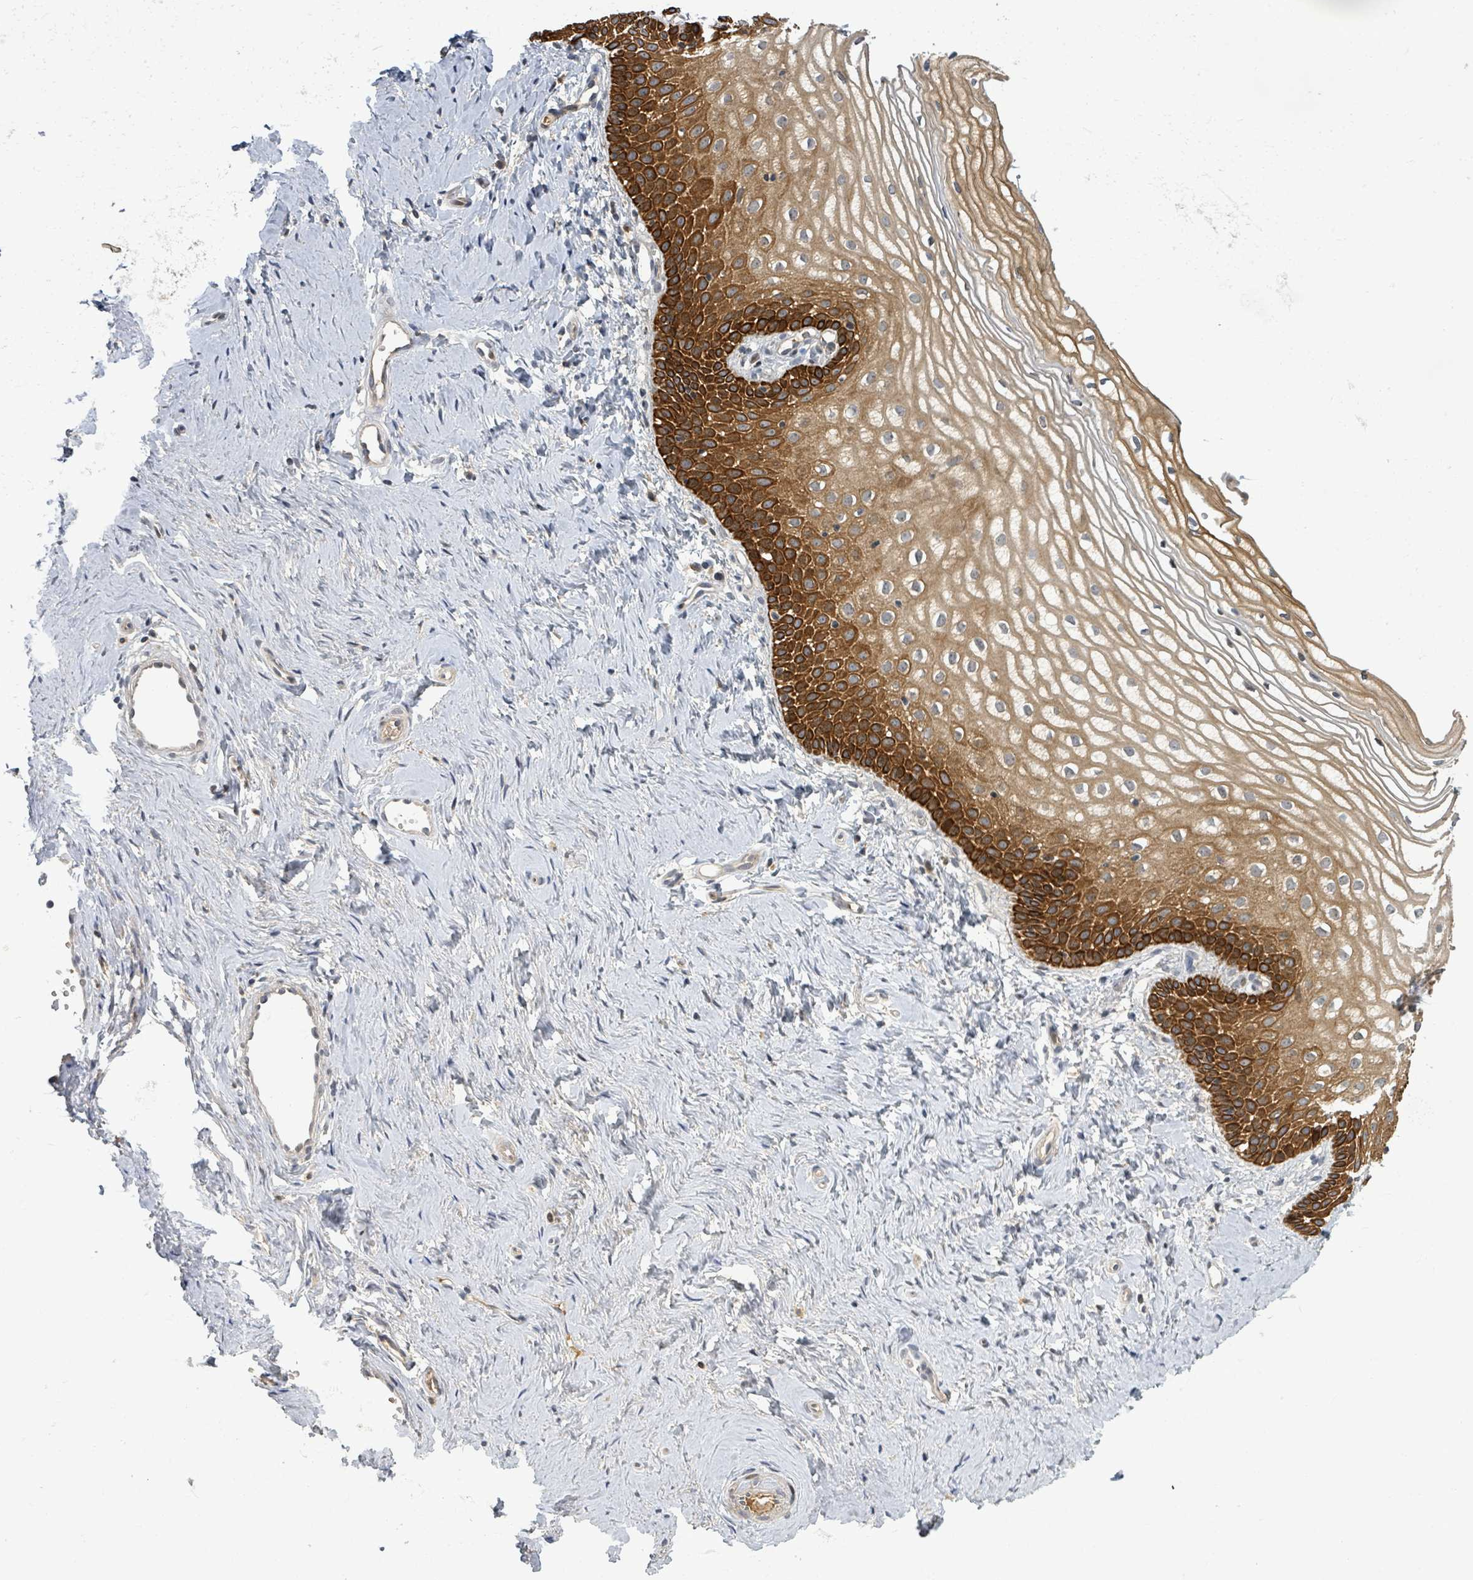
{"staining": {"intensity": "strong", "quantity": ">75%", "location": "cytoplasmic/membranous"}, "tissue": "vagina", "cell_type": "Squamous epithelial cells", "image_type": "normal", "snomed": [{"axis": "morphology", "description": "Normal tissue, NOS"}, {"axis": "topography", "description": "Vagina"}], "caption": "Strong cytoplasmic/membranous expression is appreciated in about >75% of squamous epithelial cells in unremarkable vagina. The staining is performed using DAB brown chromogen to label protein expression. The nuclei are counter-stained blue using hematoxylin.", "gene": "ITGA11", "patient": {"sex": "female", "age": 56}}